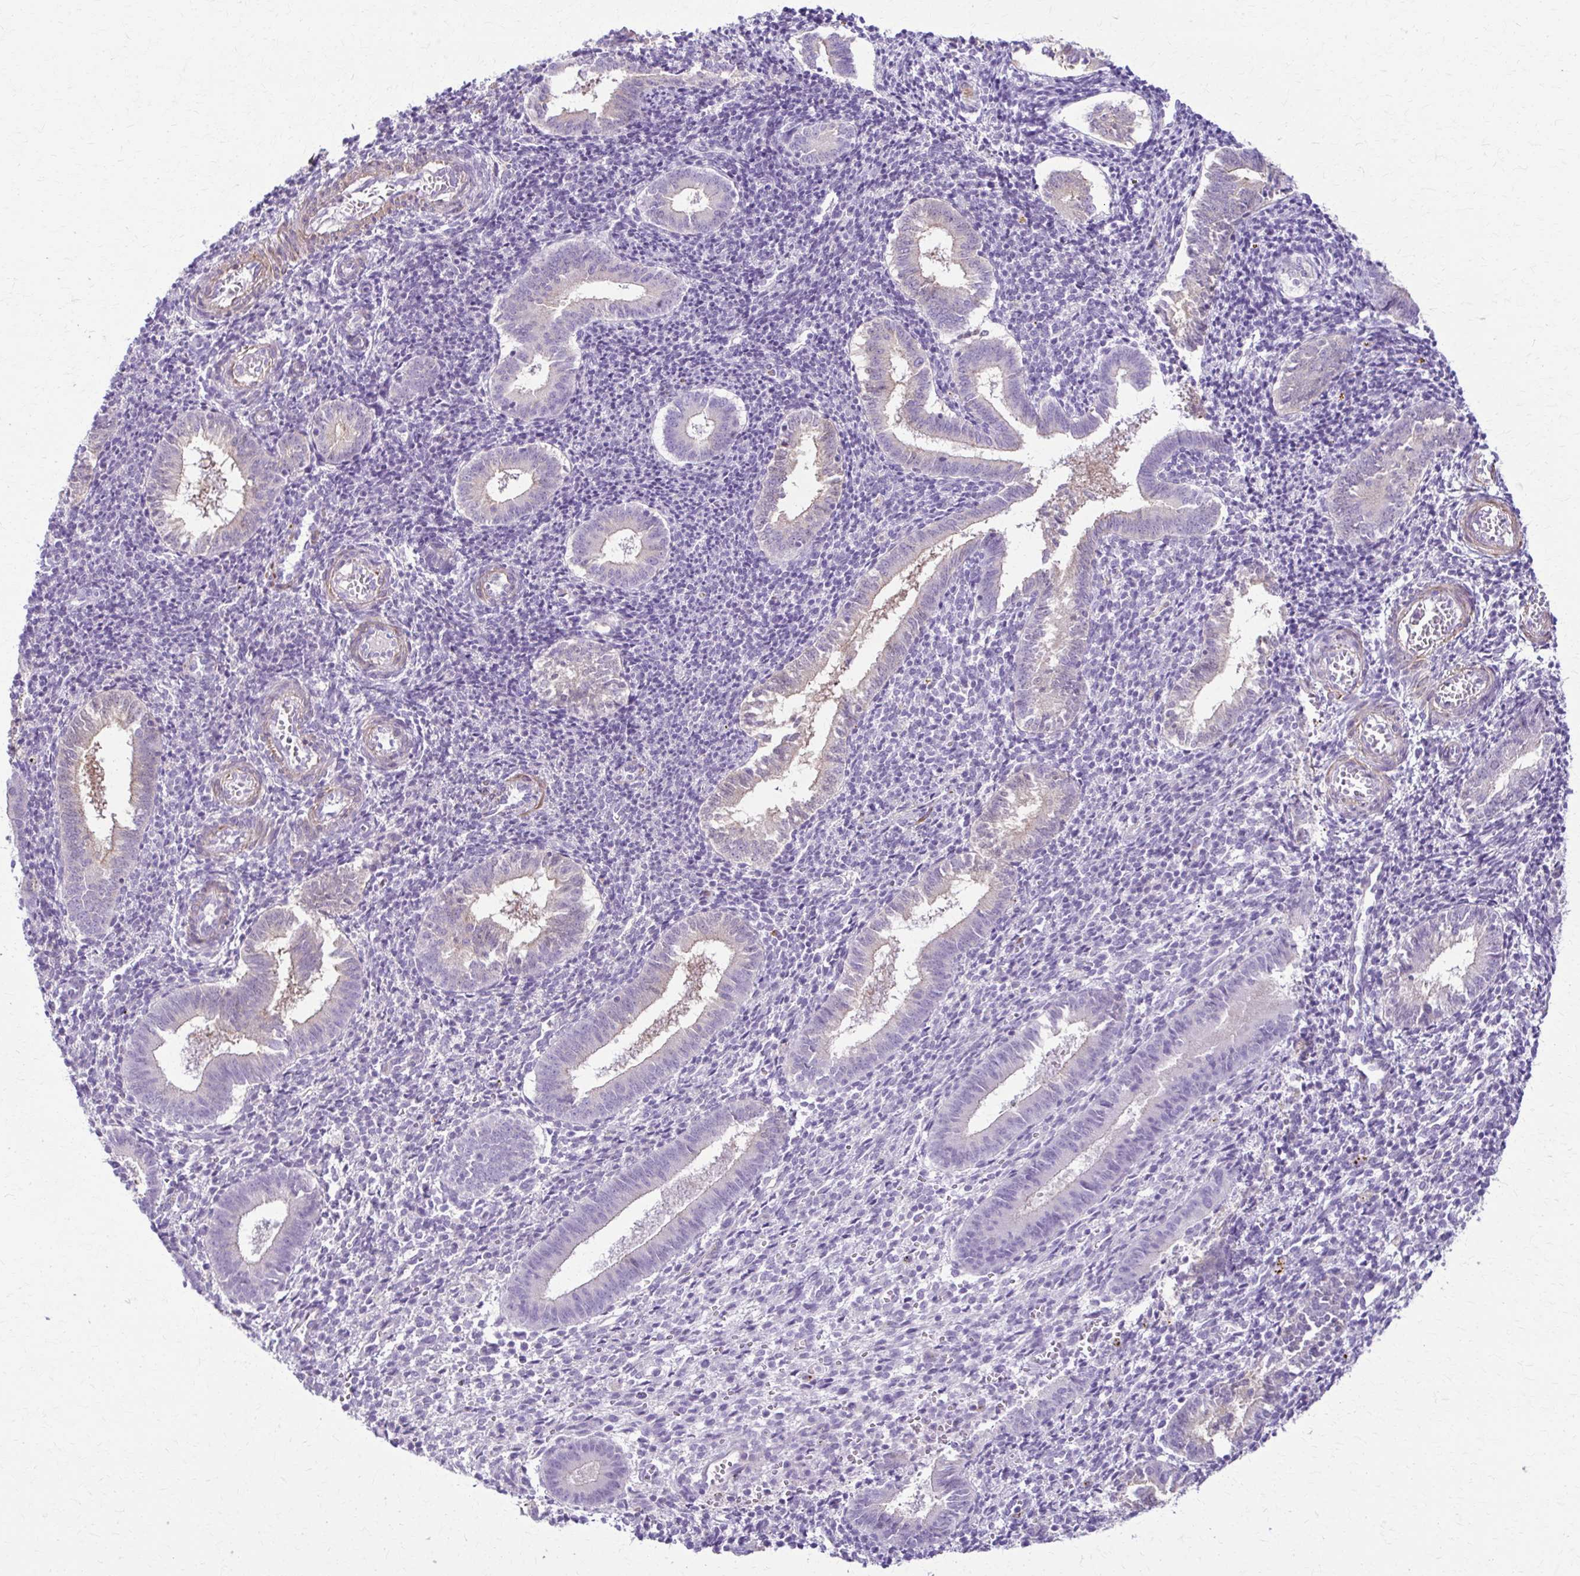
{"staining": {"intensity": "negative", "quantity": "none", "location": "none"}, "tissue": "endometrium", "cell_type": "Cells in endometrial stroma", "image_type": "normal", "snomed": [{"axis": "morphology", "description": "Normal tissue, NOS"}, {"axis": "topography", "description": "Endometrium"}], "caption": "This is an immunohistochemistry image of benign endometrium. There is no positivity in cells in endometrial stroma.", "gene": "DSP", "patient": {"sex": "female", "age": 25}}